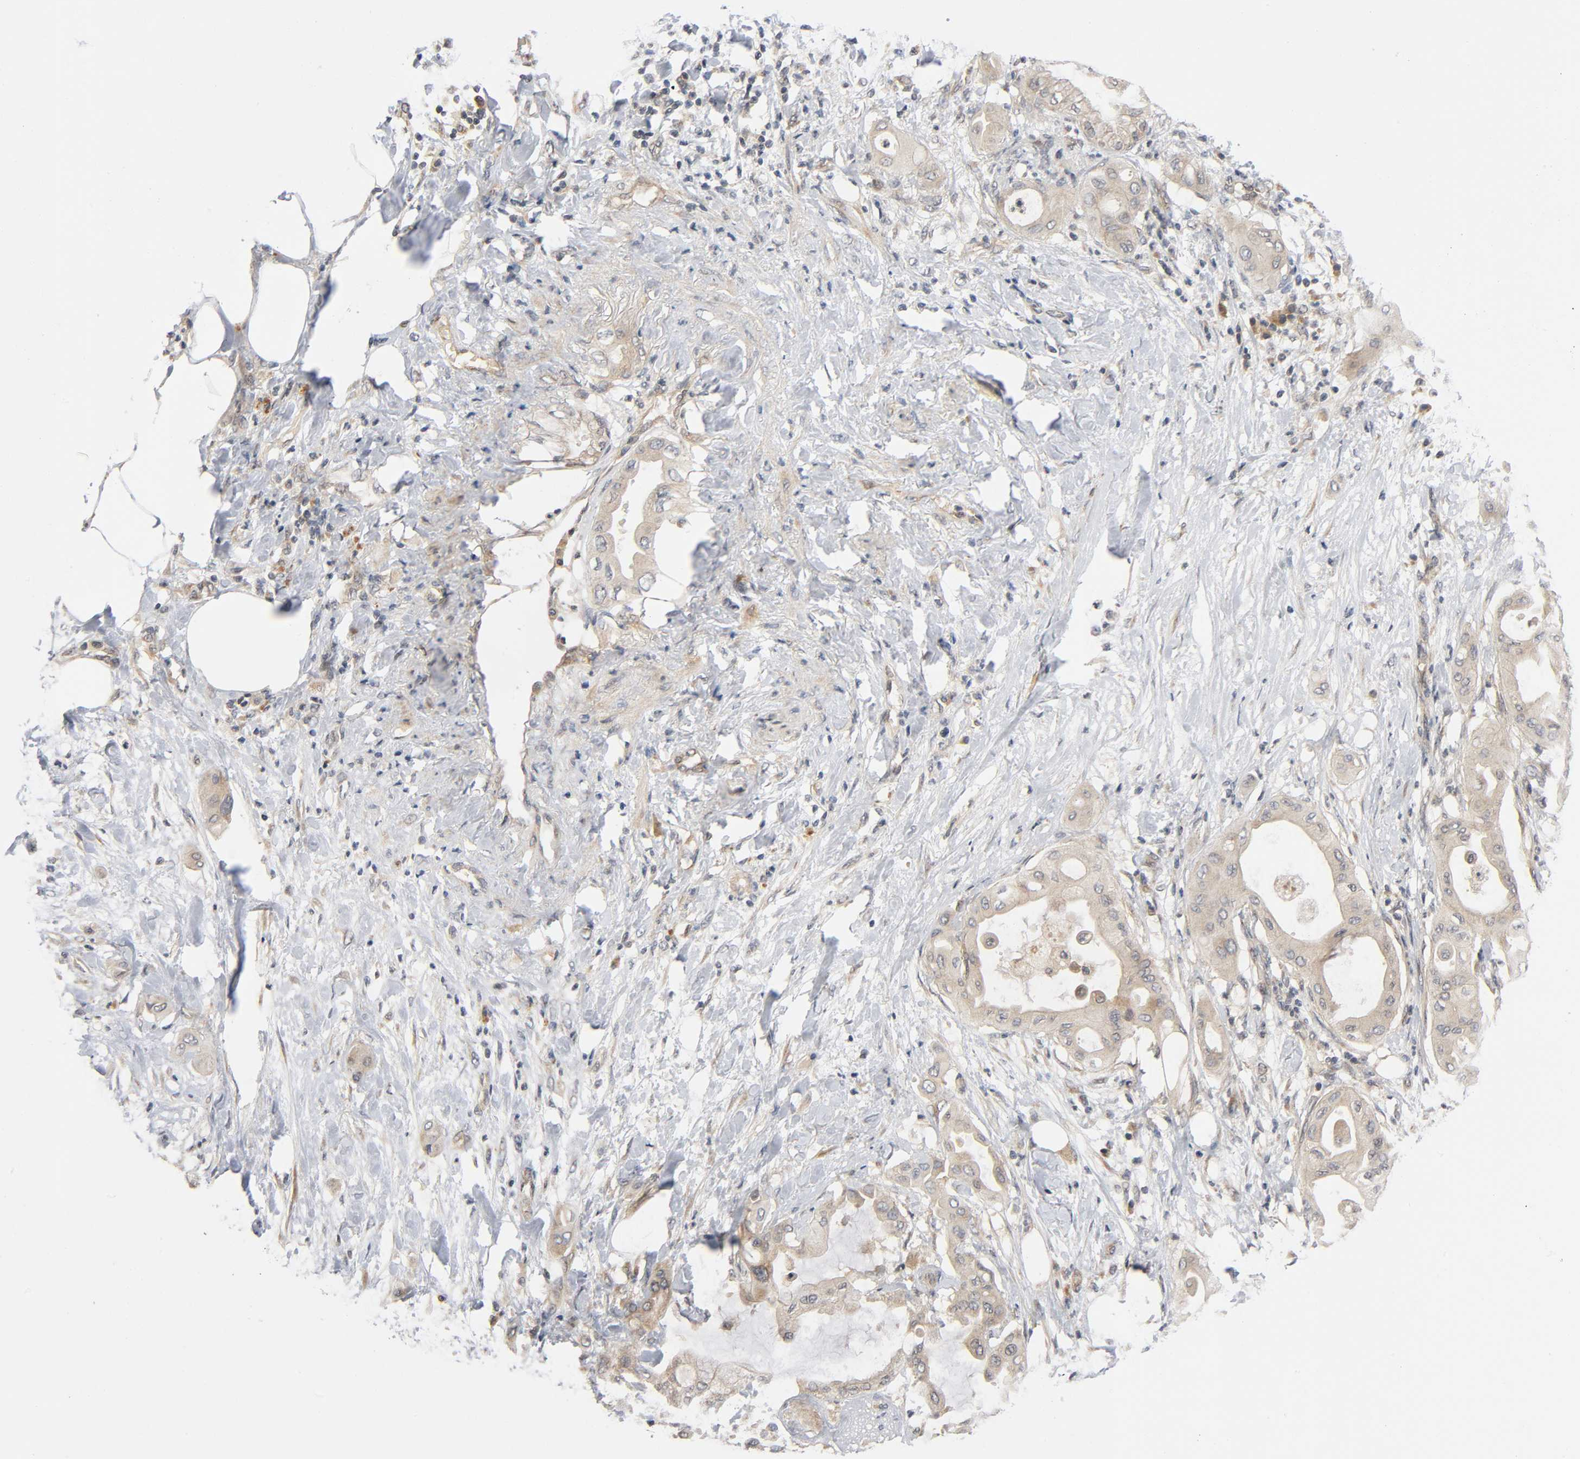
{"staining": {"intensity": "weak", "quantity": ">75%", "location": "cytoplasmic/membranous"}, "tissue": "pancreatic cancer", "cell_type": "Tumor cells", "image_type": "cancer", "snomed": [{"axis": "morphology", "description": "Adenocarcinoma, NOS"}, {"axis": "morphology", "description": "Adenocarcinoma, metastatic, NOS"}, {"axis": "topography", "description": "Lymph node"}, {"axis": "topography", "description": "Pancreas"}, {"axis": "topography", "description": "Duodenum"}], "caption": "Protein expression analysis of human pancreatic cancer reveals weak cytoplasmic/membranous expression in about >75% of tumor cells.", "gene": "MAPK8", "patient": {"sex": "female", "age": 64}}